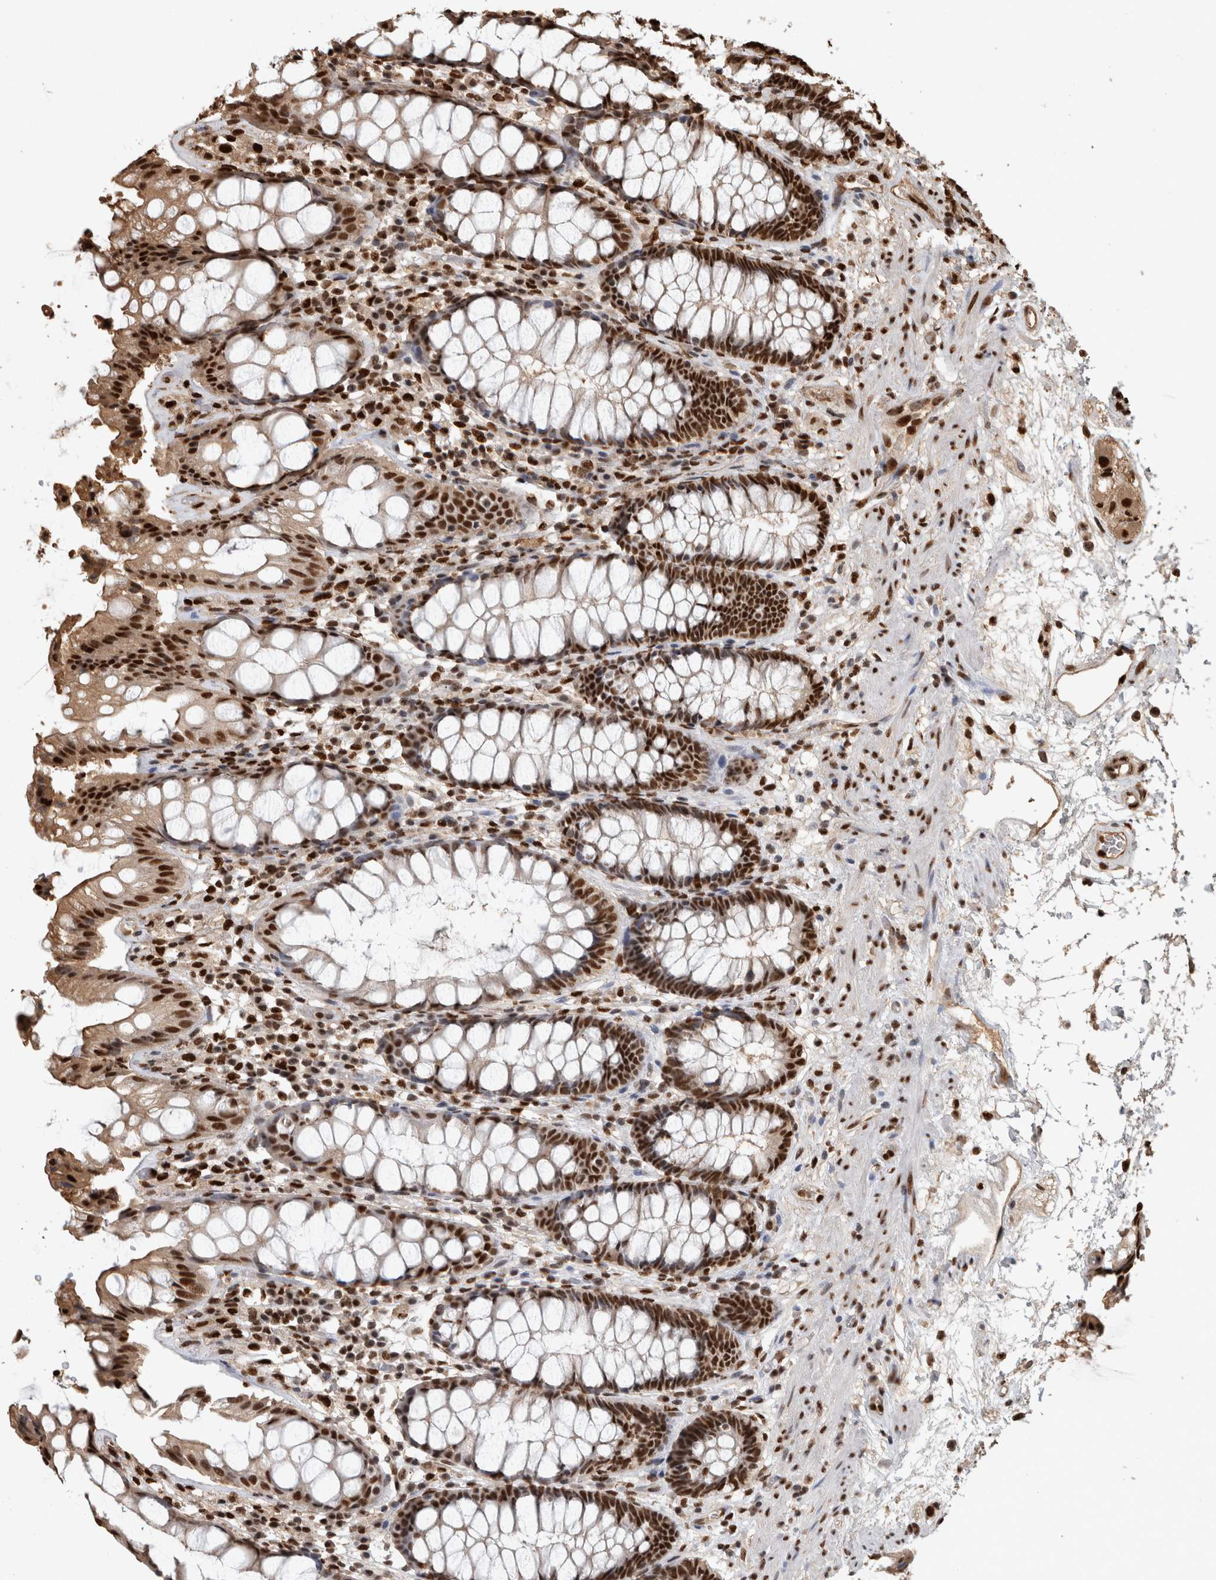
{"staining": {"intensity": "strong", "quantity": ">75%", "location": "nuclear"}, "tissue": "rectum", "cell_type": "Glandular cells", "image_type": "normal", "snomed": [{"axis": "morphology", "description": "Normal tissue, NOS"}, {"axis": "topography", "description": "Rectum"}], "caption": "The image displays immunohistochemical staining of benign rectum. There is strong nuclear positivity is seen in approximately >75% of glandular cells.", "gene": "RAD50", "patient": {"sex": "male", "age": 64}}